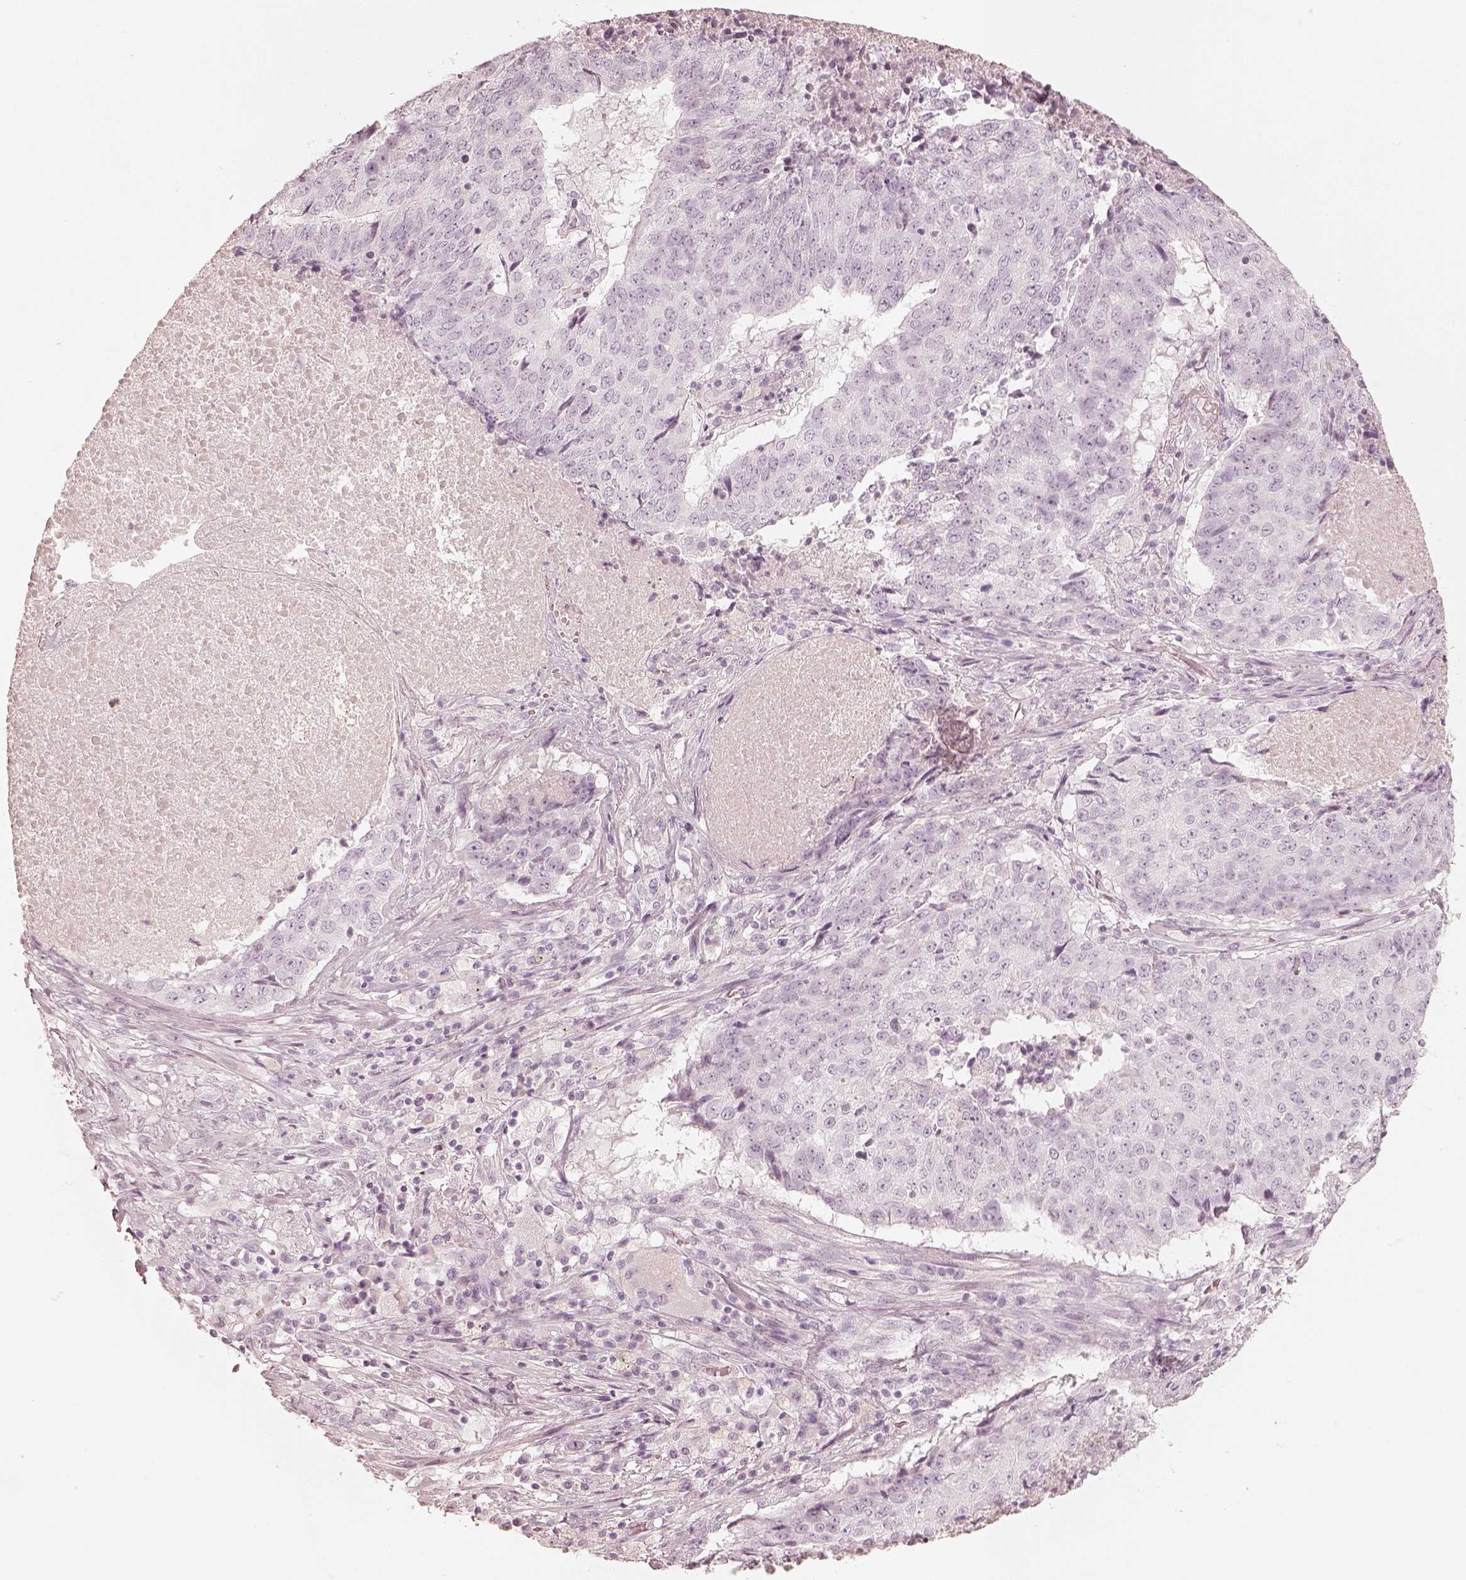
{"staining": {"intensity": "negative", "quantity": "none", "location": "none"}, "tissue": "lung cancer", "cell_type": "Tumor cells", "image_type": "cancer", "snomed": [{"axis": "morphology", "description": "Normal tissue, NOS"}, {"axis": "morphology", "description": "Squamous cell carcinoma, NOS"}, {"axis": "topography", "description": "Bronchus"}, {"axis": "topography", "description": "Lung"}], "caption": "Image shows no protein staining in tumor cells of lung cancer (squamous cell carcinoma) tissue. (DAB immunohistochemistry, high magnification).", "gene": "KRT82", "patient": {"sex": "male", "age": 64}}